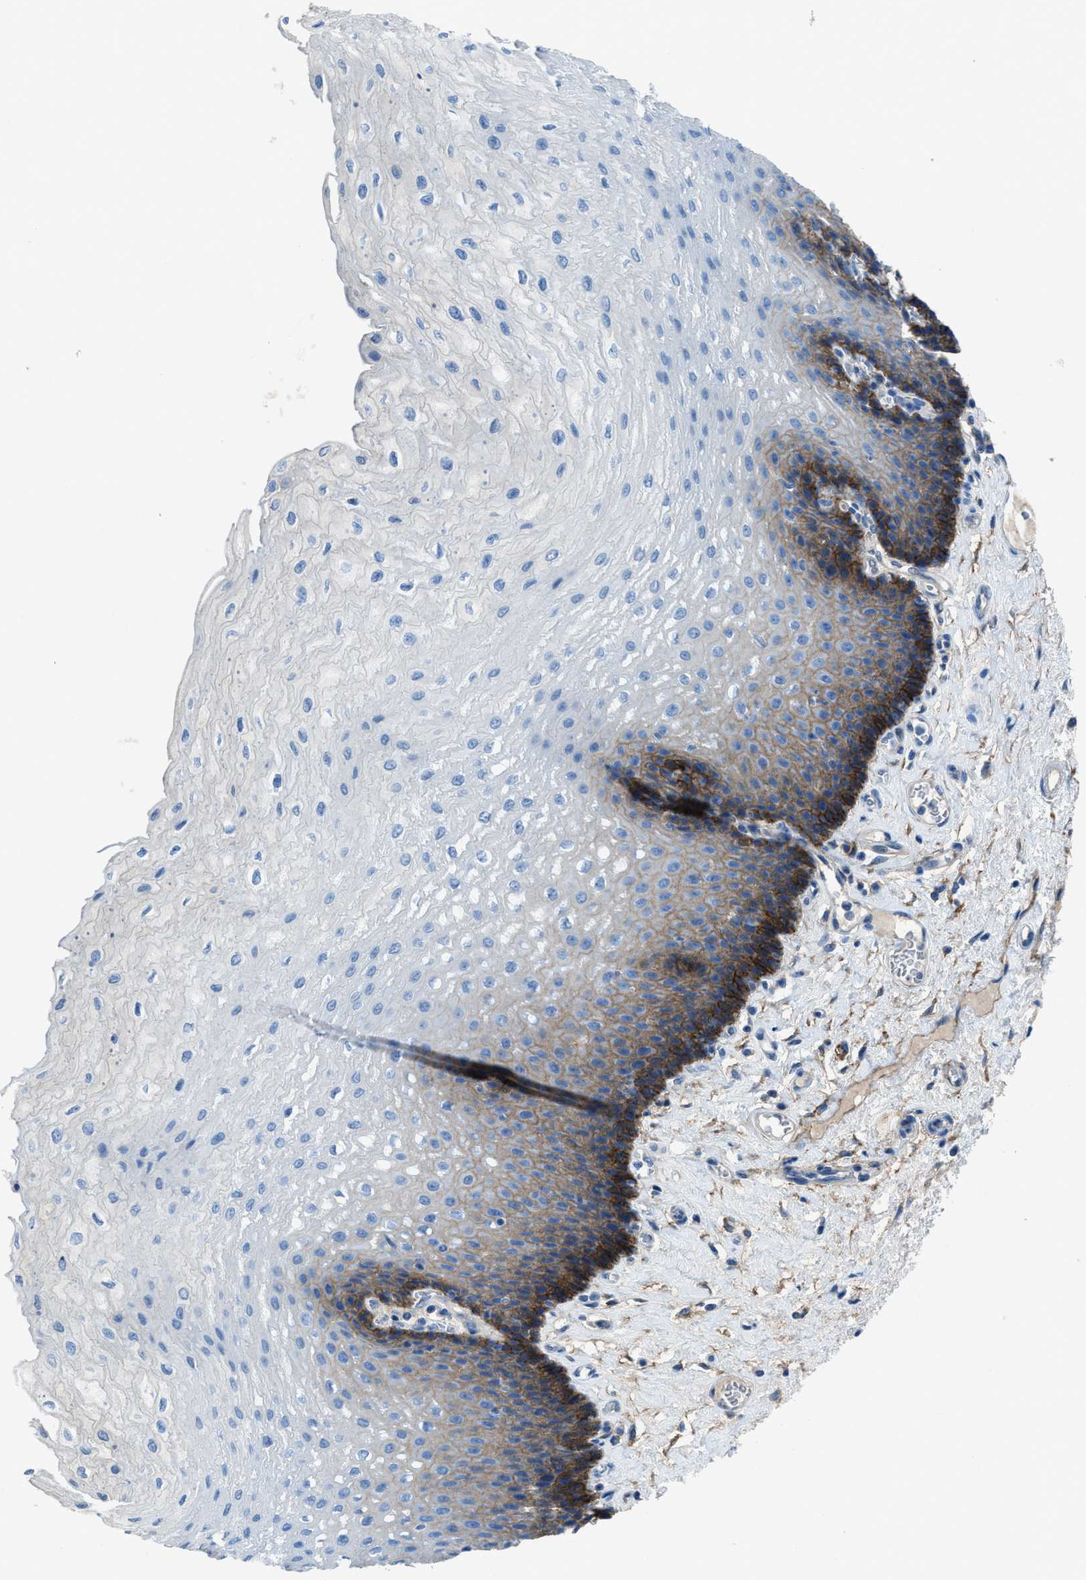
{"staining": {"intensity": "strong", "quantity": "<25%", "location": "cytoplasmic/membranous"}, "tissue": "esophagus", "cell_type": "Squamous epithelial cells", "image_type": "normal", "snomed": [{"axis": "morphology", "description": "Normal tissue, NOS"}, {"axis": "topography", "description": "Esophagus"}], "caption": "The histopathology image reveals immunohistochemical staining of normal esophagus. There is strong cytoplasmic/membranous expression is appreciated in about <25% of squamous epithelial cells.", "gene": "PTGFRN", "patient": {"sex": "female", "age": 72}}